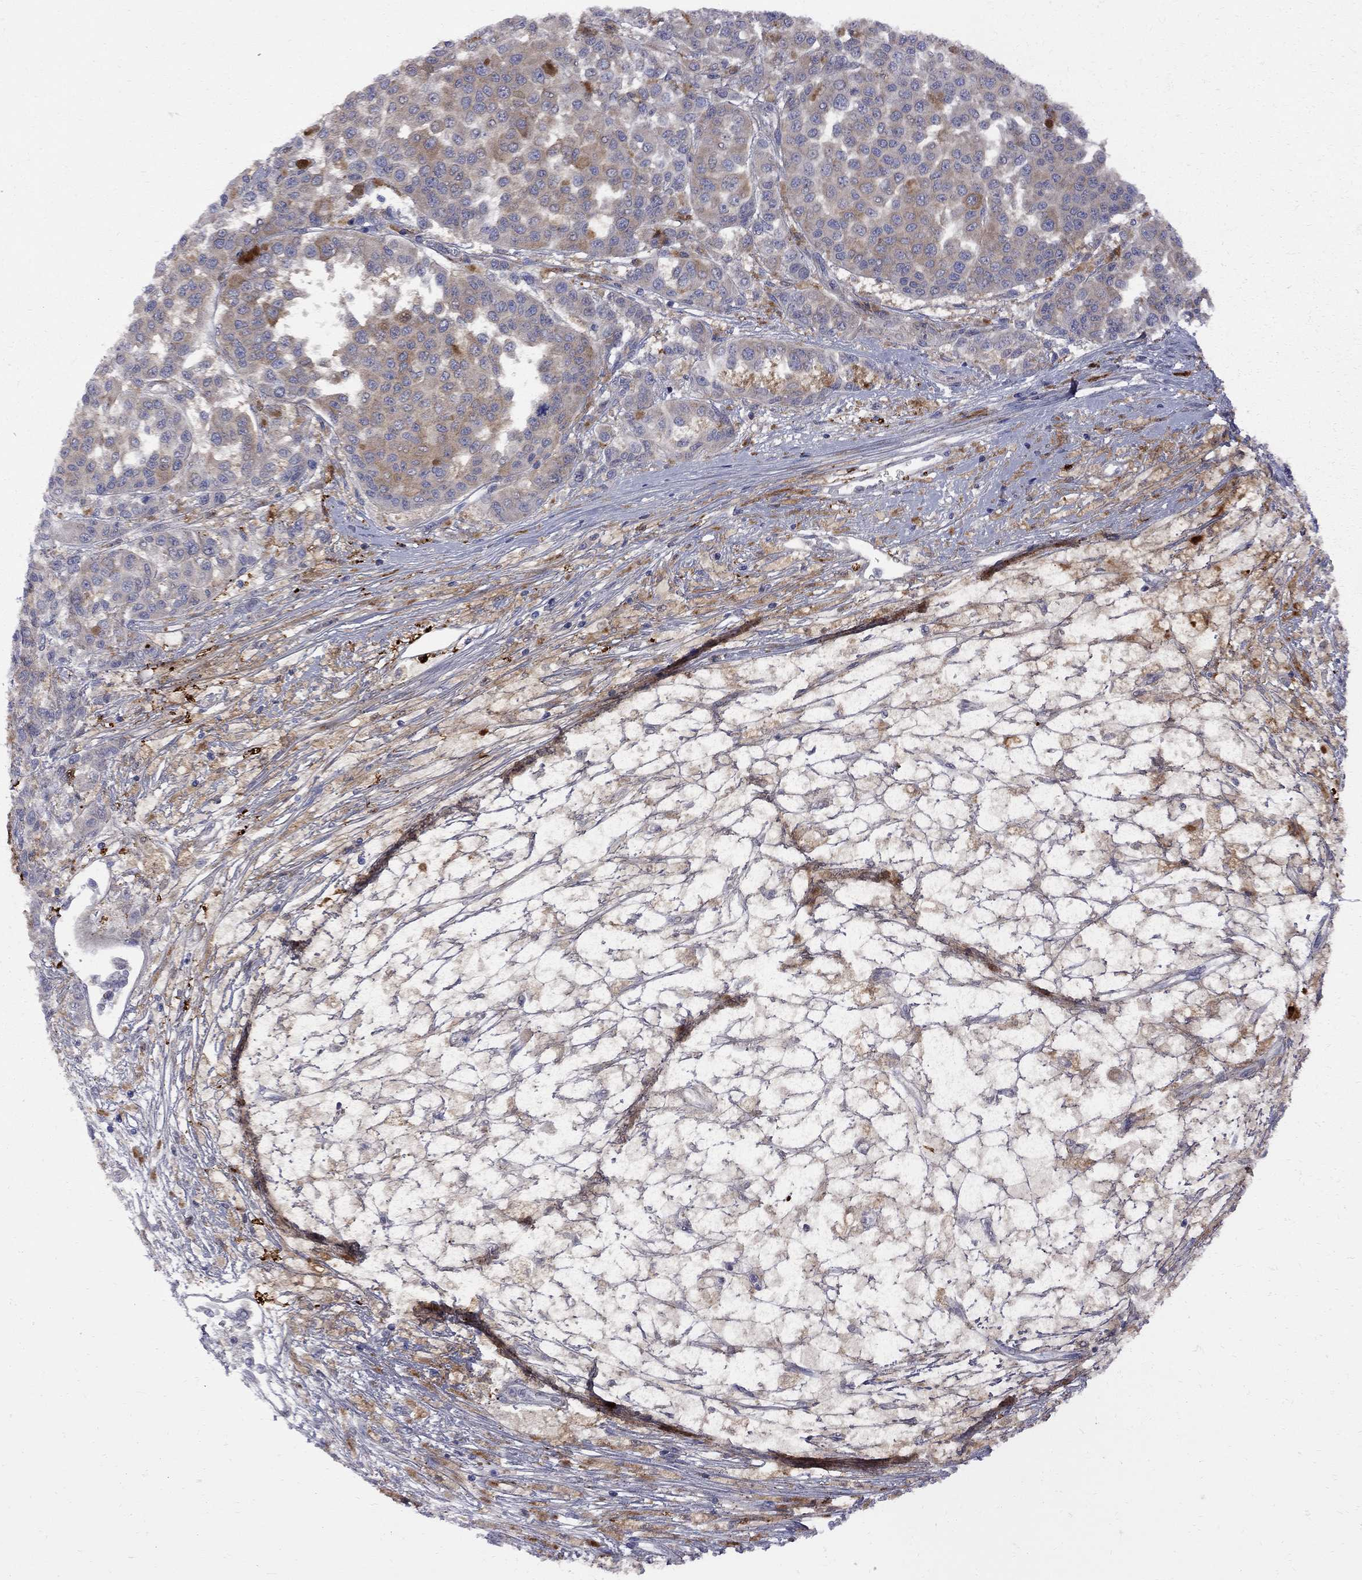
{"staining": {"intensity": "moderate", "quantity": "<25%", "location": "cytoplasmic/membranous"}, "tissue": "melanoma", "cell_type": "Tumor cells", "image_type": "cancer", "snomed": [{"axis": "morphology", "description": "Malignant melanoma, NOS"}, {"axis": "topography", "description": "Skin"}], "caption": "Immunohistochemical staining of human melanoma exhibits moderate cytoplasmic/membranous protein staining in about <25% of tumor cells.", "gene": "MTHFR", "patient": {"sex": "female", "age": 58}}